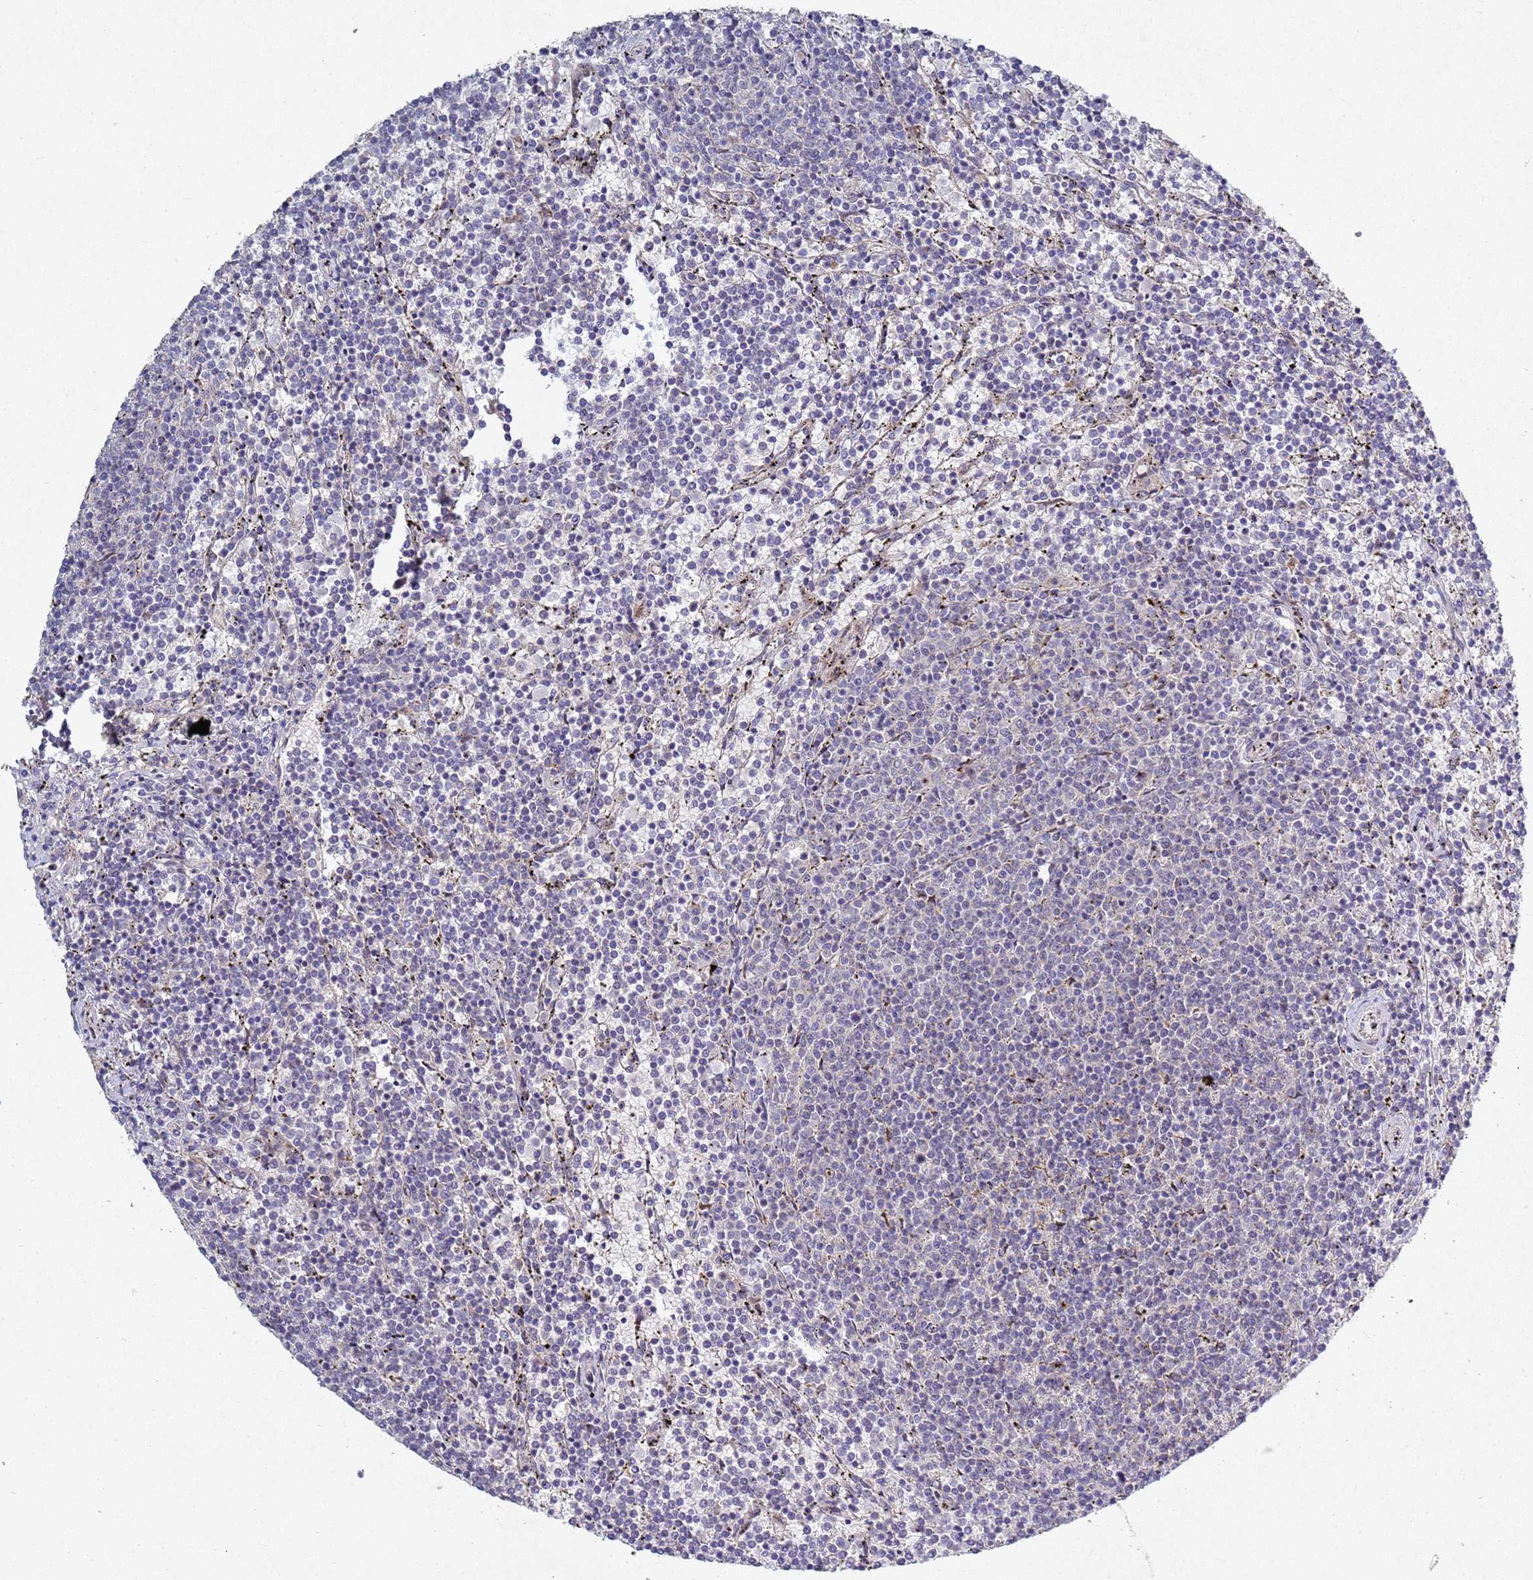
{"staining": {"intensity": "negative", "quantity": "none", "location": "none"}, "tissue": "lymphoma", "cell_type": "Tumor cells", "image_type": "cancer", "snomed": [{"axis": "morphology", "description": "Malignant lymphoma, non-Hodgkin's type, Low grade"}, {"axis": "topography", "description": "Spleen"}], "caption": "High magnification brightfield microscopy of malignant lymphoma, non-Hodgkin's type (low-grade) stained with DAB (3,3'-diaminobenzidine) (brown) and counterstained with hematoxylin (blue): tumor cells show no significant staining.", "gene": "TNPO2", "patient": {"sex": "female", "age": 50}}